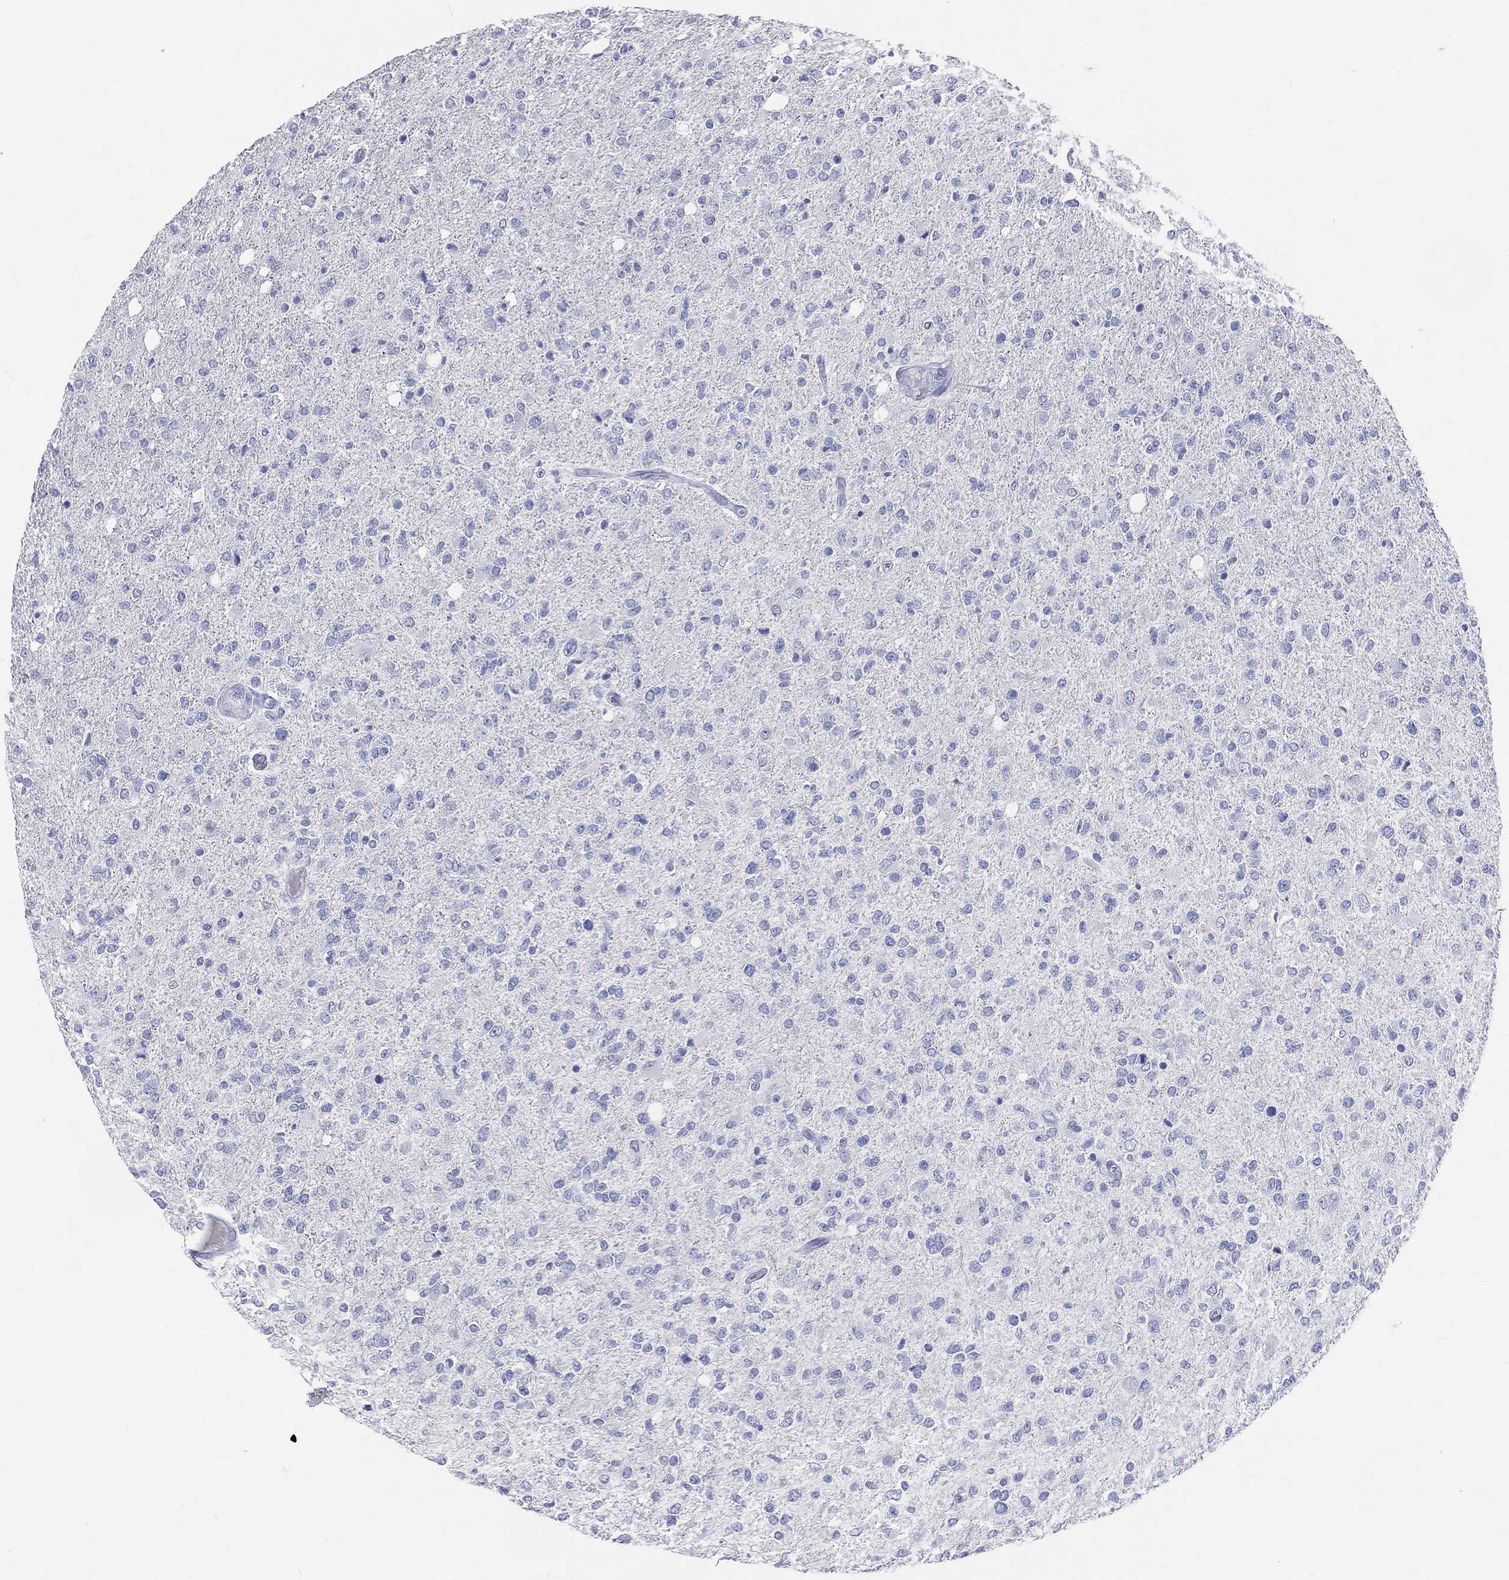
{"staining": {"intensity": "negative", "quantity": "none", "location": "none"}, "tissue": "glioma", "cell_type": "Tumor cells", "image_type": "cancer", "snomed": [{"axis": "morphology", "description": "Glioma, malignant, High grade"}, {"axis": "topography", "description": "Cerebral cortex"}], "caption": "Tumor cells show no significant protein staining in glioma. (Brightfield microscopy of DAB immunohistochemistry at high magnification).", "gene": "LAT", "patient": {"sex": "male", "age": 70}}